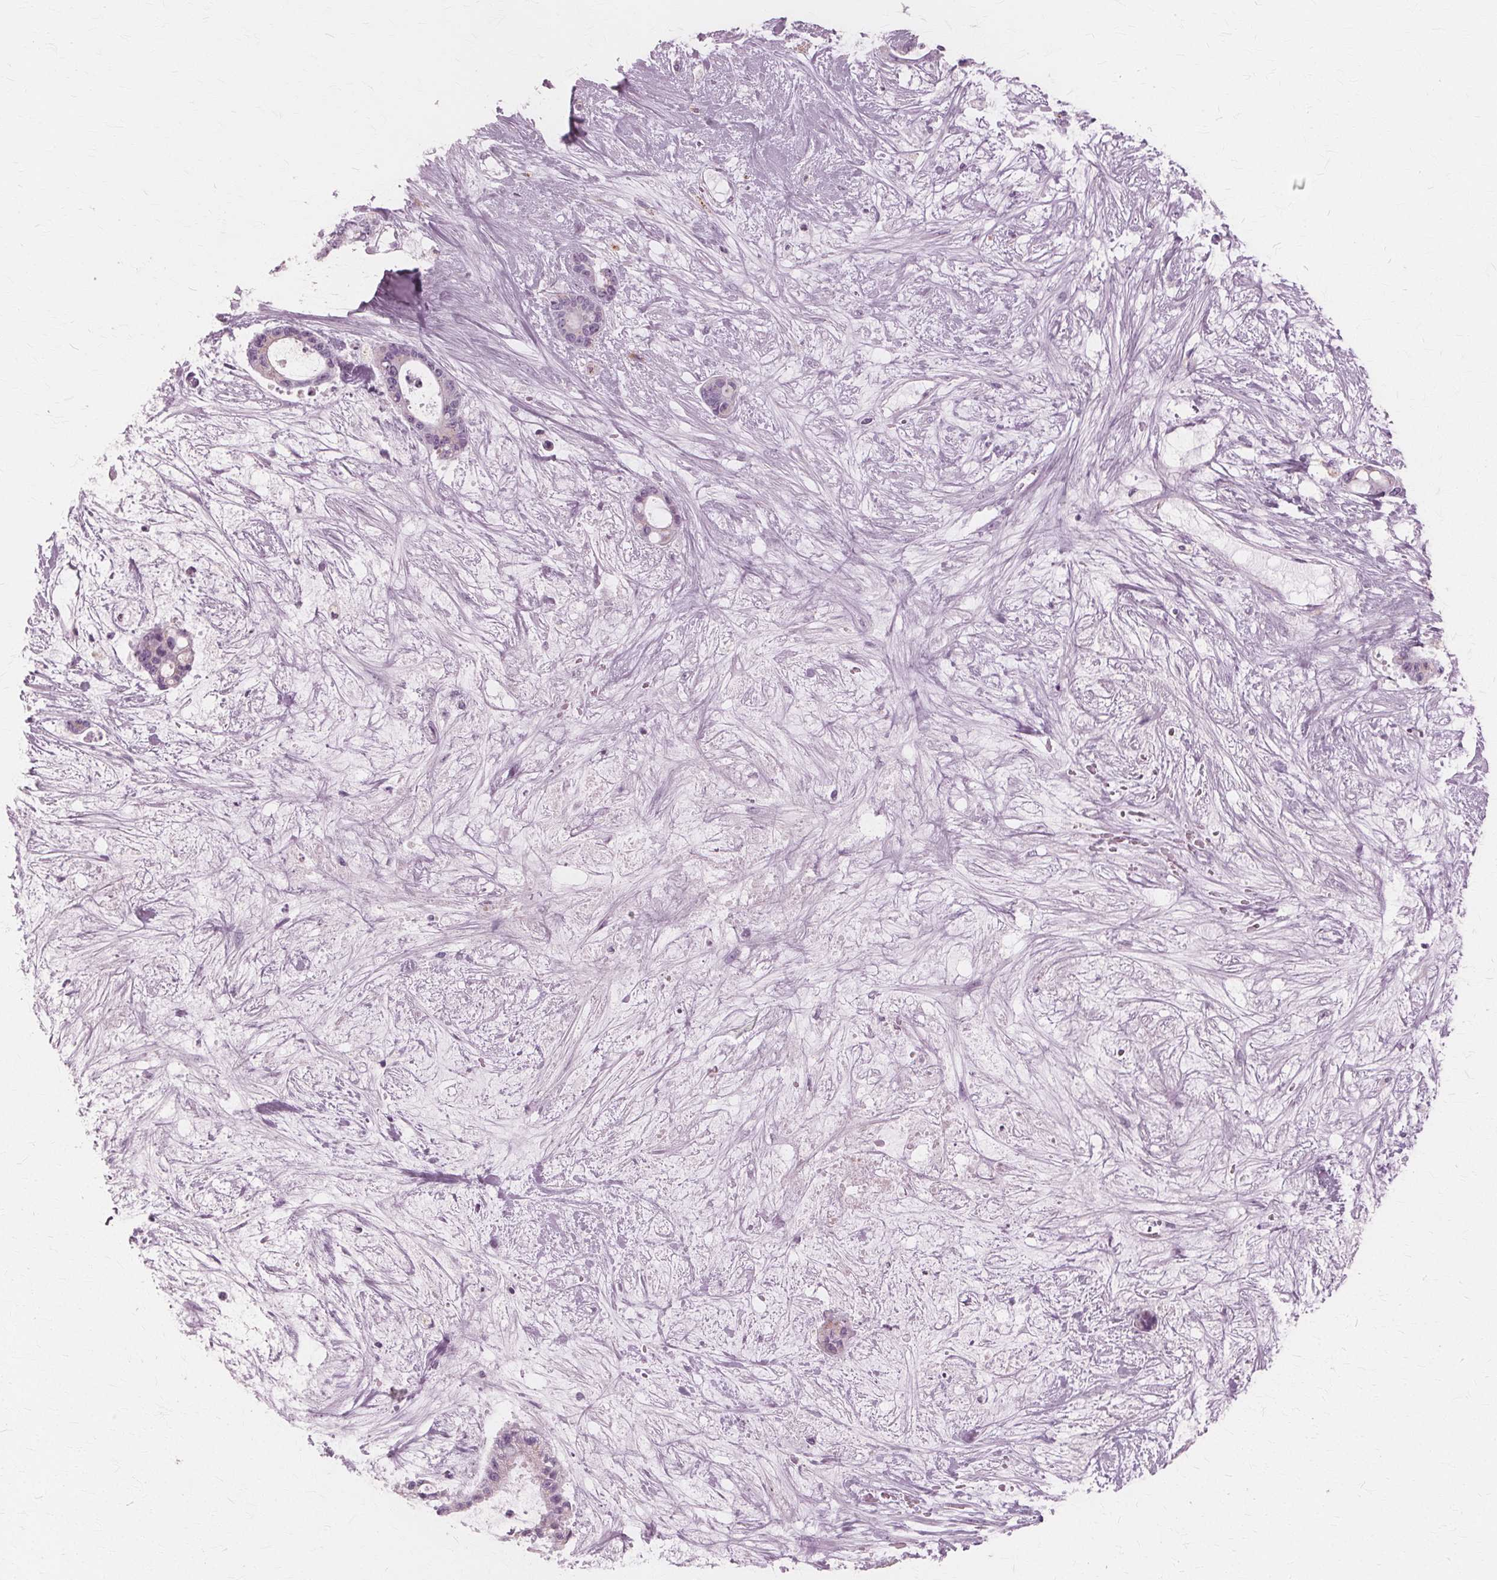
{"staining": {"intensity": "negative", "quantity": "none", "location": "none"}, "tissue": "liver cancer", "cell_type": "Tumor cells", "image_type": "cancer", "snomed": [{"axis": "morphology", "description": "Normal tissue, NOS"}, {"axis": "morphology", "description": "Cholangiocarcinoma"}, {"axis": "topography", "description": "Liver"}, {"axis": "topography", "description": "Peripheral nerve tissue"}], "caption": "Tumor cells show no significant staining in cholangiocarcinoma (liver). (DAB immunohistochemistry with hematoxylin counter stain).", "gene": "DNASE2", "patient": {"sex": "female", "age": 73}}